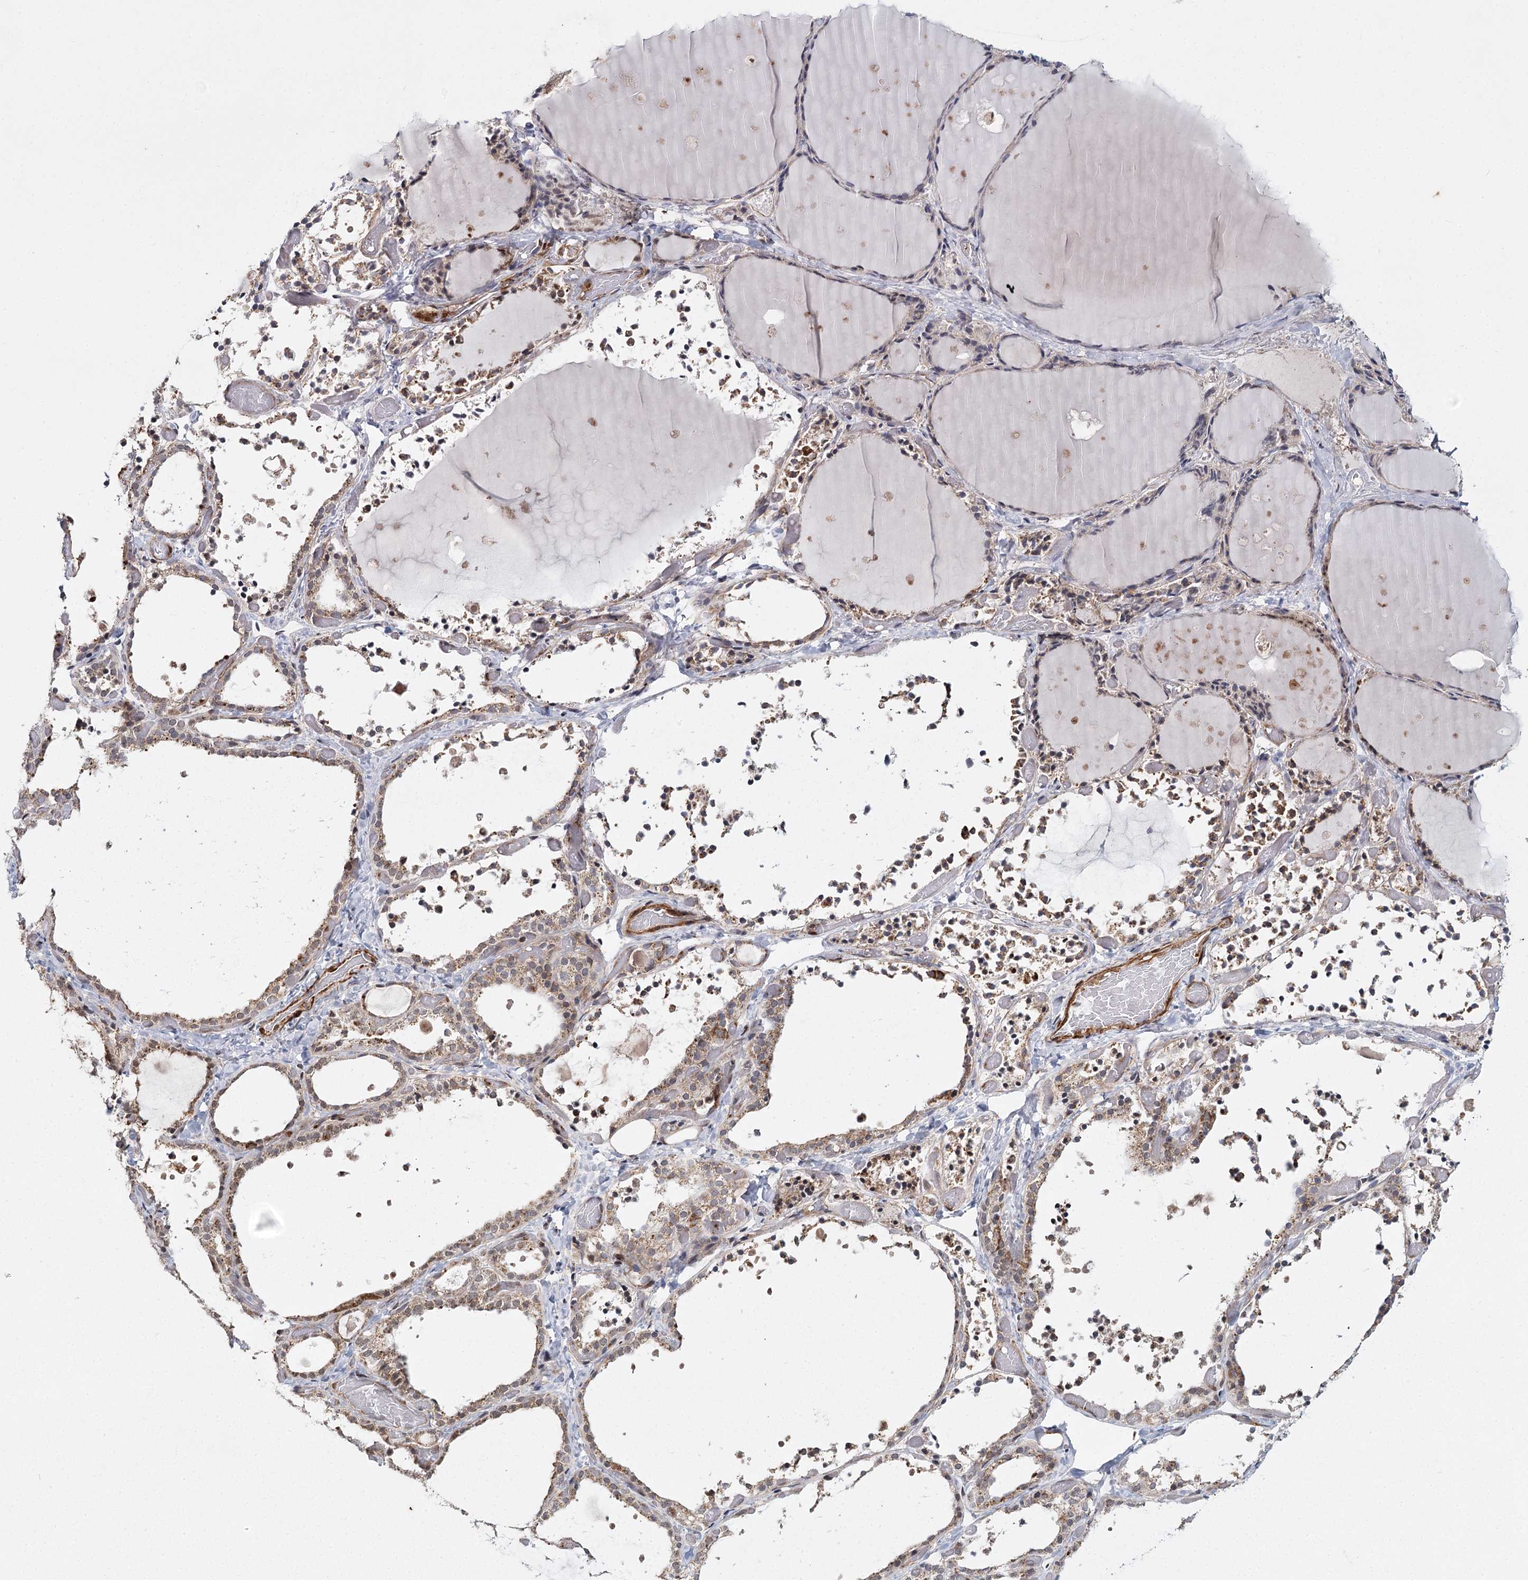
{"staining": {"intensity": "moderate", "quantity": ">75%", "location": "cytoplasmic/membranous,nuclear"}, "tissue": "thyroid gland", "cell_type": "Glandular cells", "image_type": "normal", "snomed": [{"axis": "morphology", "description": "Normal tissue, NOS"}, {"axis": "topography", "description": "Thyroid gland"}], "caption": "Moderate cytoplasmic/membranous,nuclear staining is seen in about >75% of glandular cells in unremarkable thyroid gland. Ihc stains the protein of interest in brown and the nuclei are stained blue.", "gene": "ZCCHC24", "patient": {"sex": "female", "age": 44}}